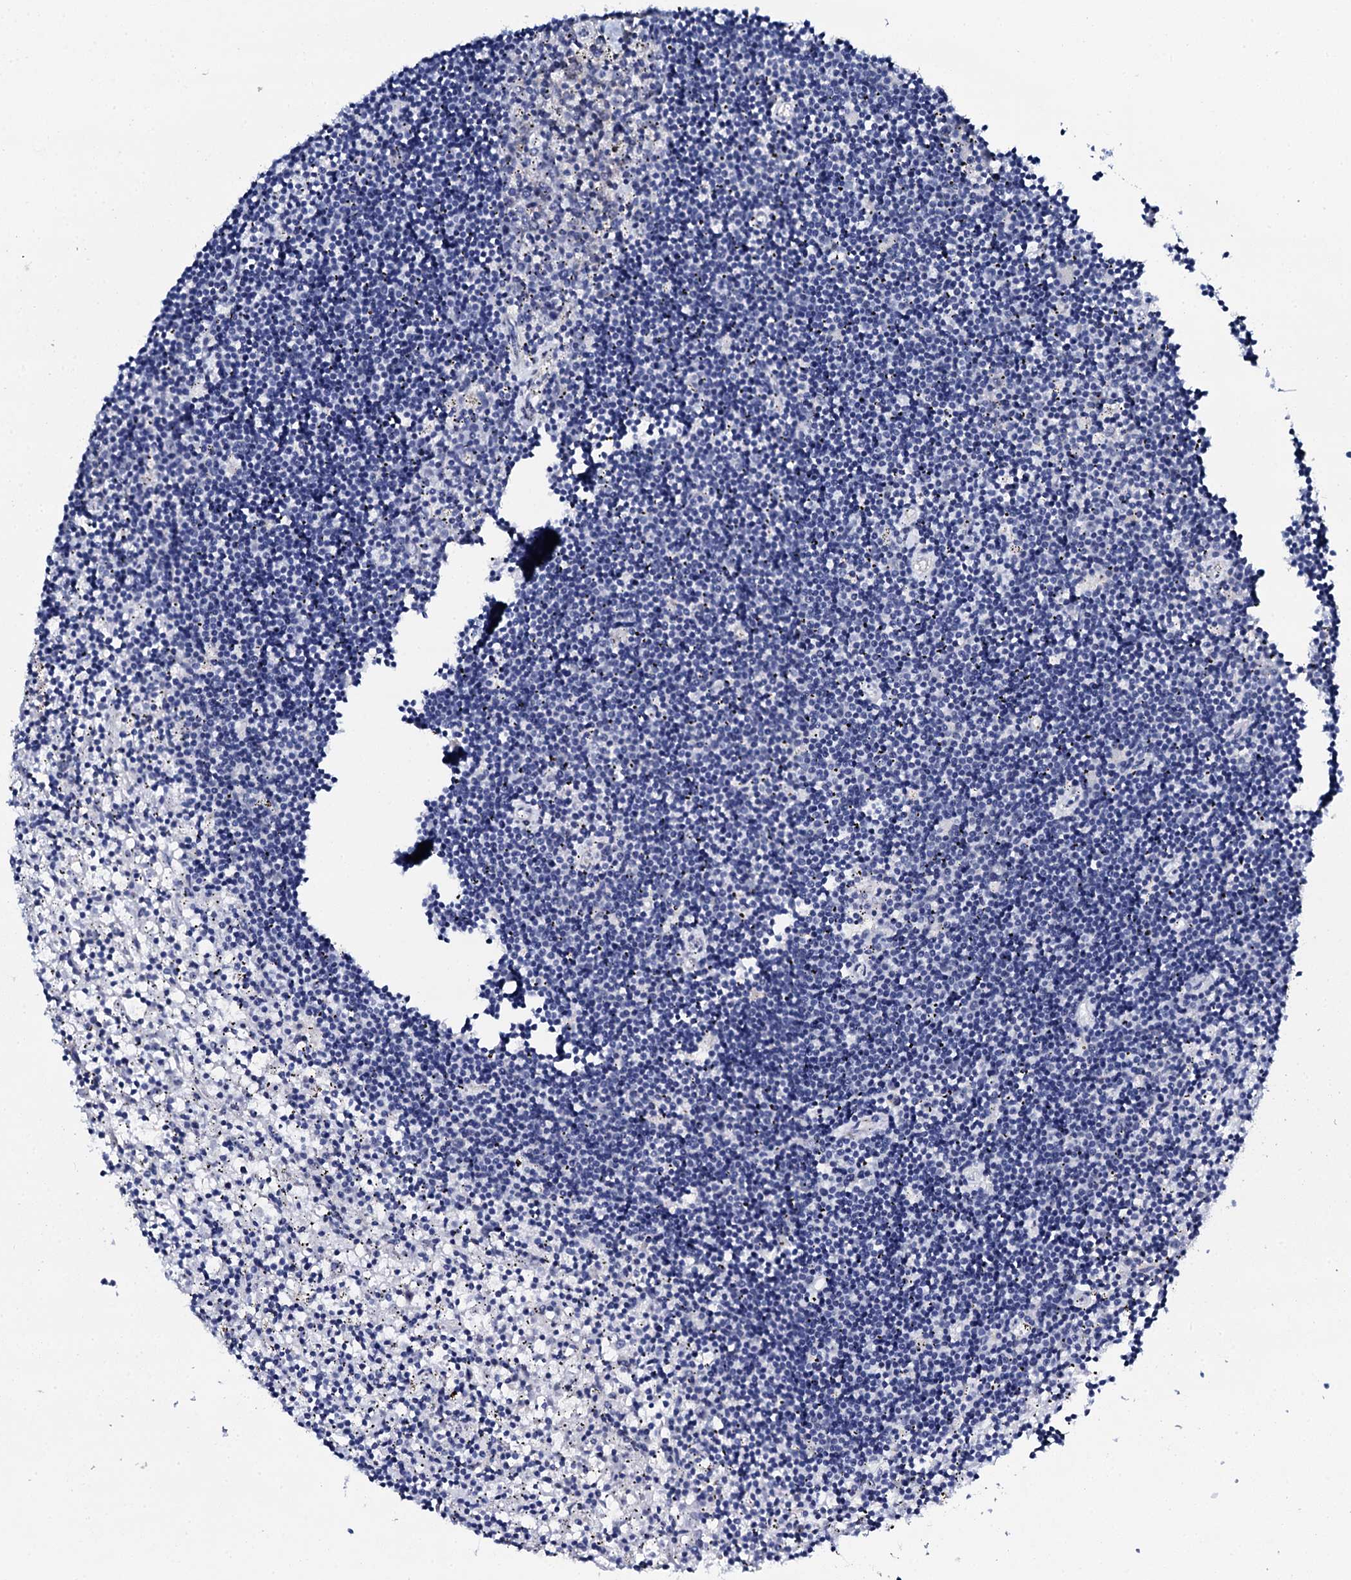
{"staining": {"intensity": "negative", "quantity": "none", "location": "none"}, "tissue": "lymphoma", "cell_type": "Tumor cells", "image_type": "cancer", "snomed": [{"axis": "morphology", "description": "Malignant lymphoma, non-Hodgkin's type, Low grade"}, {"axis": "topography", "description": "Spleen"}], "caption": "Tumor cells are negative for brown protein staining in malignant lymphoma, non-Hodgkin's type (low-grade).", "gene": "NUDT13", "patient": {"sex": "male", "age": 76}}